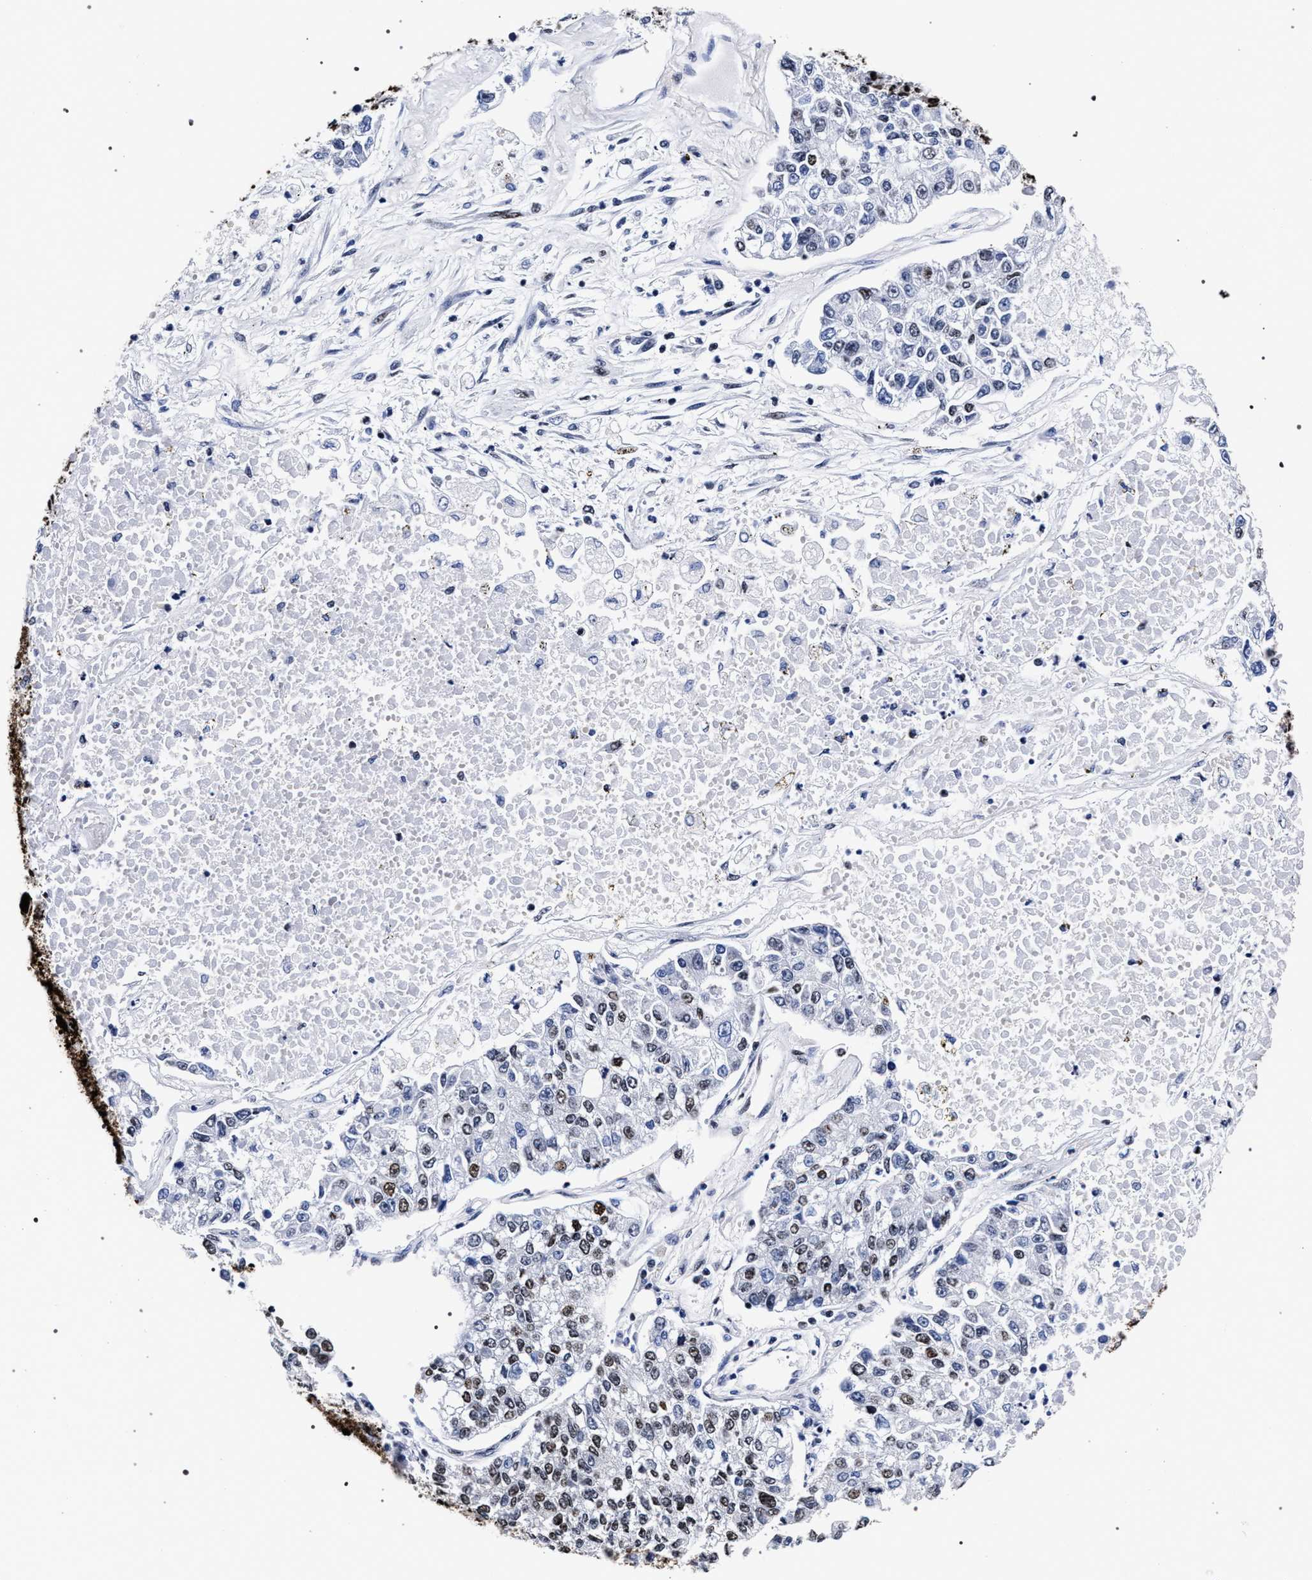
{"staining": {"intensity": "weak", "quantity": ">75%", "location": "nuclear"}, "tissue": "lung cancer", "cell_type": "Tumor cells", "image_type": "cancer", "snomed": [{"axis": "morphology", "description": "Adenocarcinoma, NOS"}, {"axis": "topography", "description": "Lung"}], "caption": "This micrograph demonstrates immunohistochemistry staining of lung adenocarcinoma, with low weak nuclear positivity in approximately >75% of tumor cells.", "gene": "HNRNPA1", "patient": {"sex": "male", "age": 49}}